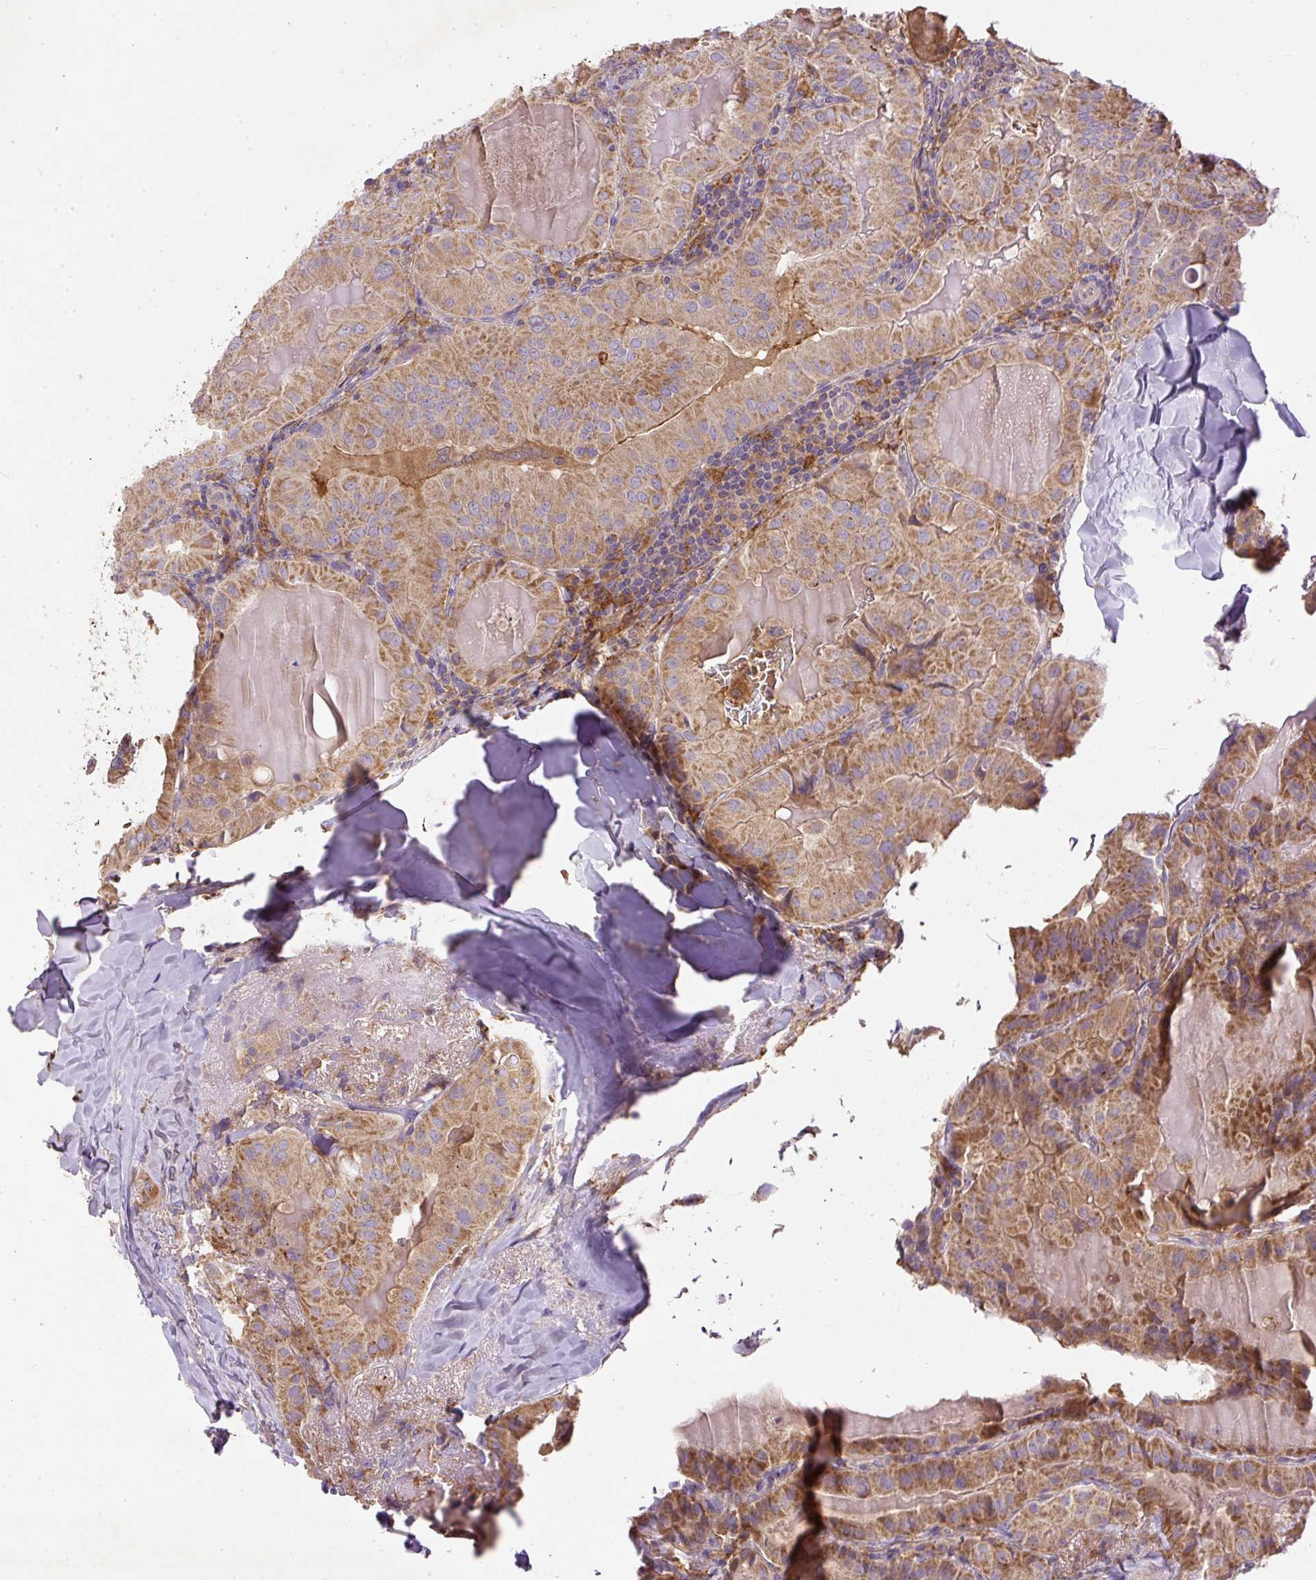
{"staining": {"intensity": "moderate", "quantity": ">75%", "location": "cytoplasmic/membranous"}, "tissue": "thyroid cancer", "cell_type": "Tumor cells", "image_type": "cancer", "snomed": [{"axis": "morphology", "description": "Papillary adenocarcinoma, NOS"}, {"axis": "topography", "description": "Thyroid gland"}], "caption": "A brown stain shows moderate cytoplasmic/membranous staining of a protein in thyroid cancer tumor cells.", "gene": "DAPK1", "patient": {"sex": "female", "age": 68}}